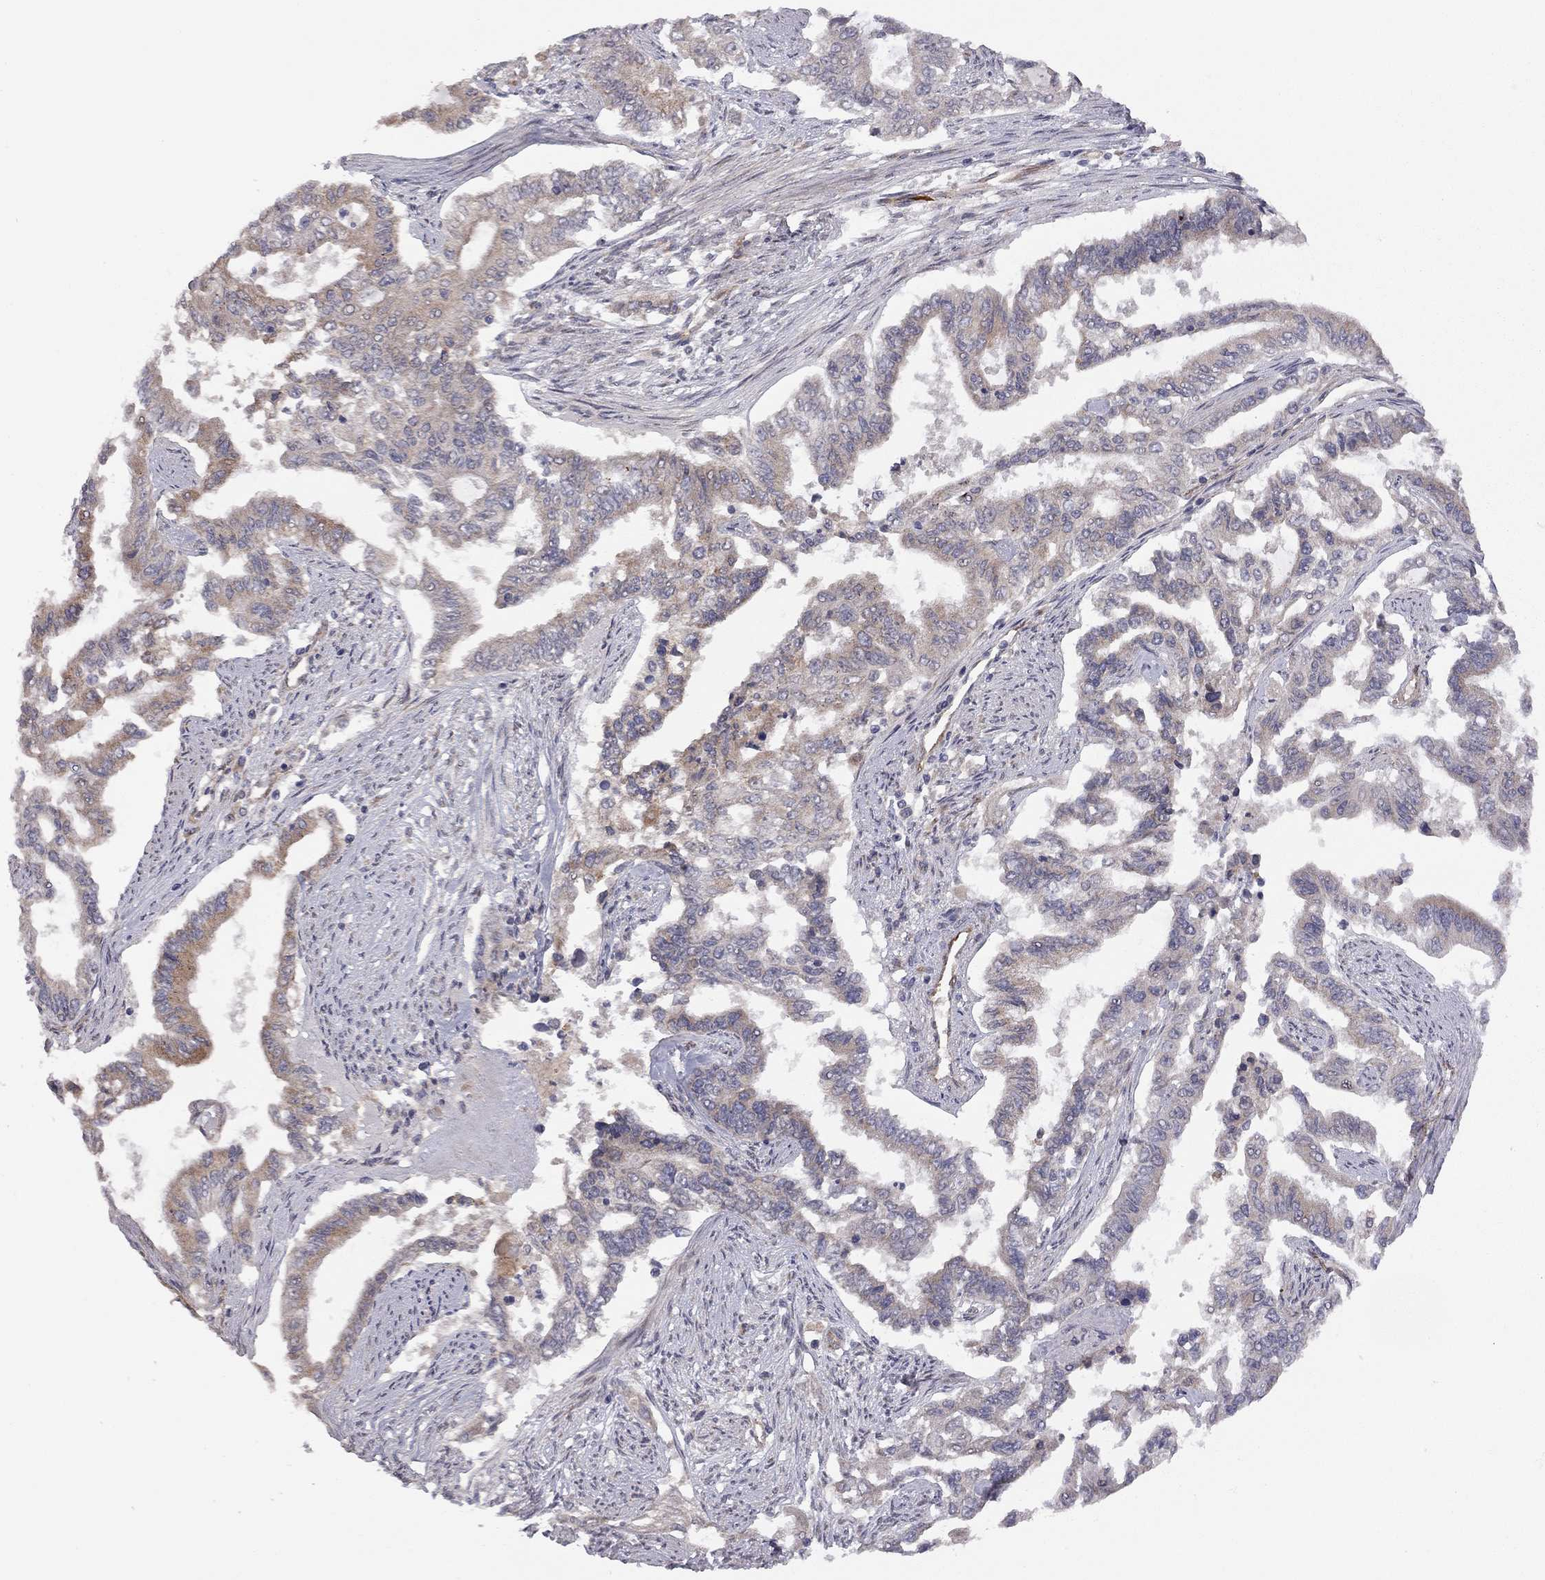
{"staining": {"intensity": "moderate", "quantity": "<25%", "location": "cytoplasmic/membranous"}, "tissue": "endometrial cancer", "cell_type": "Tumor cells", "image_type": "cancer", "snomed": [{"axis": "morphology", "description": "Adenocarcinoma, NOS"}, {"axis": "topography", "description": "Uterus"}], "caption": "Protein staining exhibits moderate cytoplasmic/membranous positivity in approximately <25% of tumor cells in endometrial cancer (adenocarcinoma).", "gene": "EXOC3L2", "patient": {"sex": "female", "age": 59}}